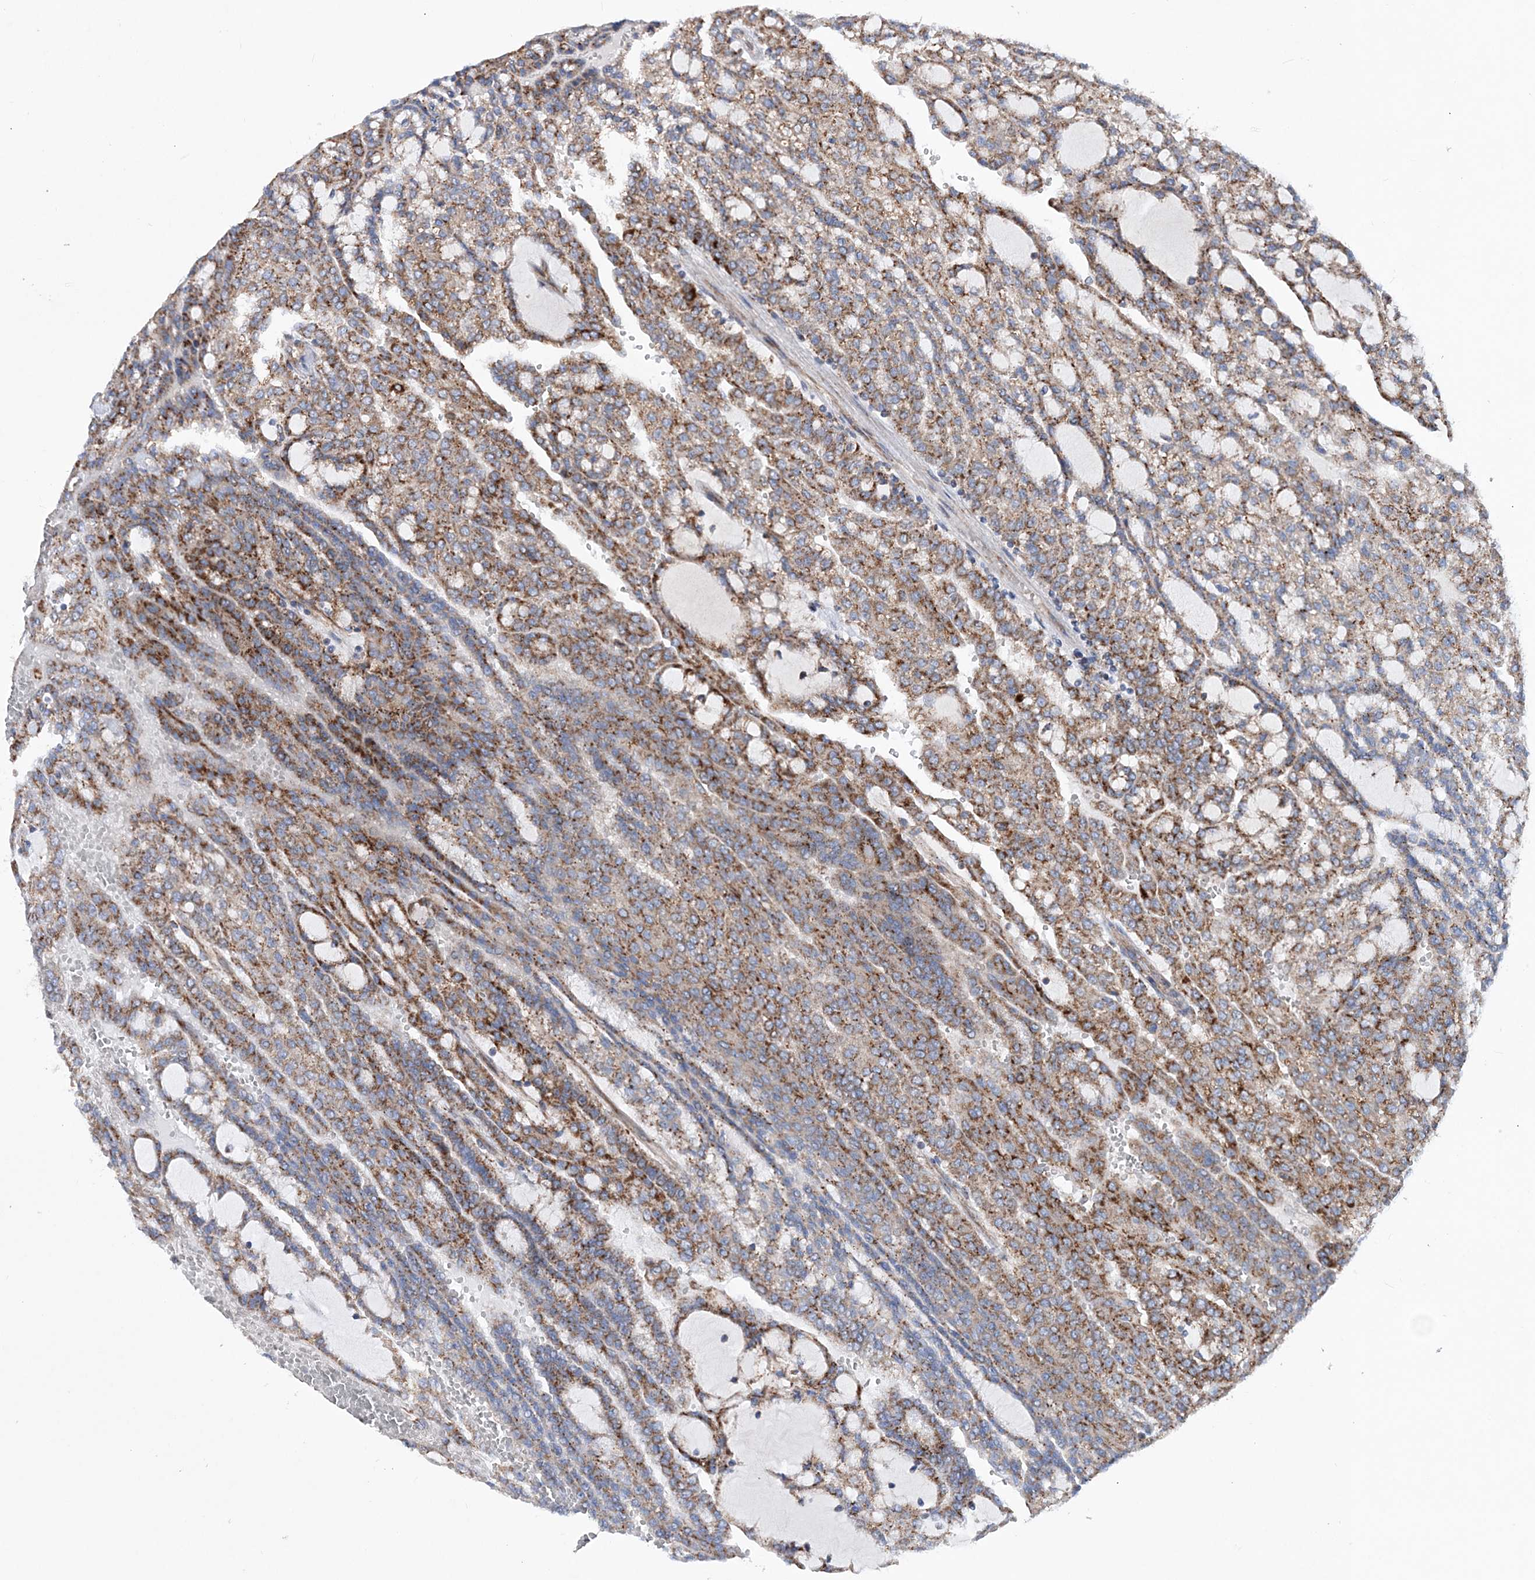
{"staining": {"intensity": "moderate", "quantity": ">75%", "location": "cytoplasmic/membranous"}, "tissue": "renal cancer", "cell_type": "Tumor cells", "image_type": "cancer", "snomed": [{"axis": "morphology", "description": "Adenocarcinoma, NOS"}, {"axis": "topography", "description": "Kidney"}], "caption": "IHC histopathology image of human adenocarcinoma (renal) stained for a protein (brown), which shows medium levels of moderate cytoplasmic/membranous positivity in approximately >75% of tumor cells.", "gene": "NGLY1", "patient": {"sex": "male", "age": 63}}